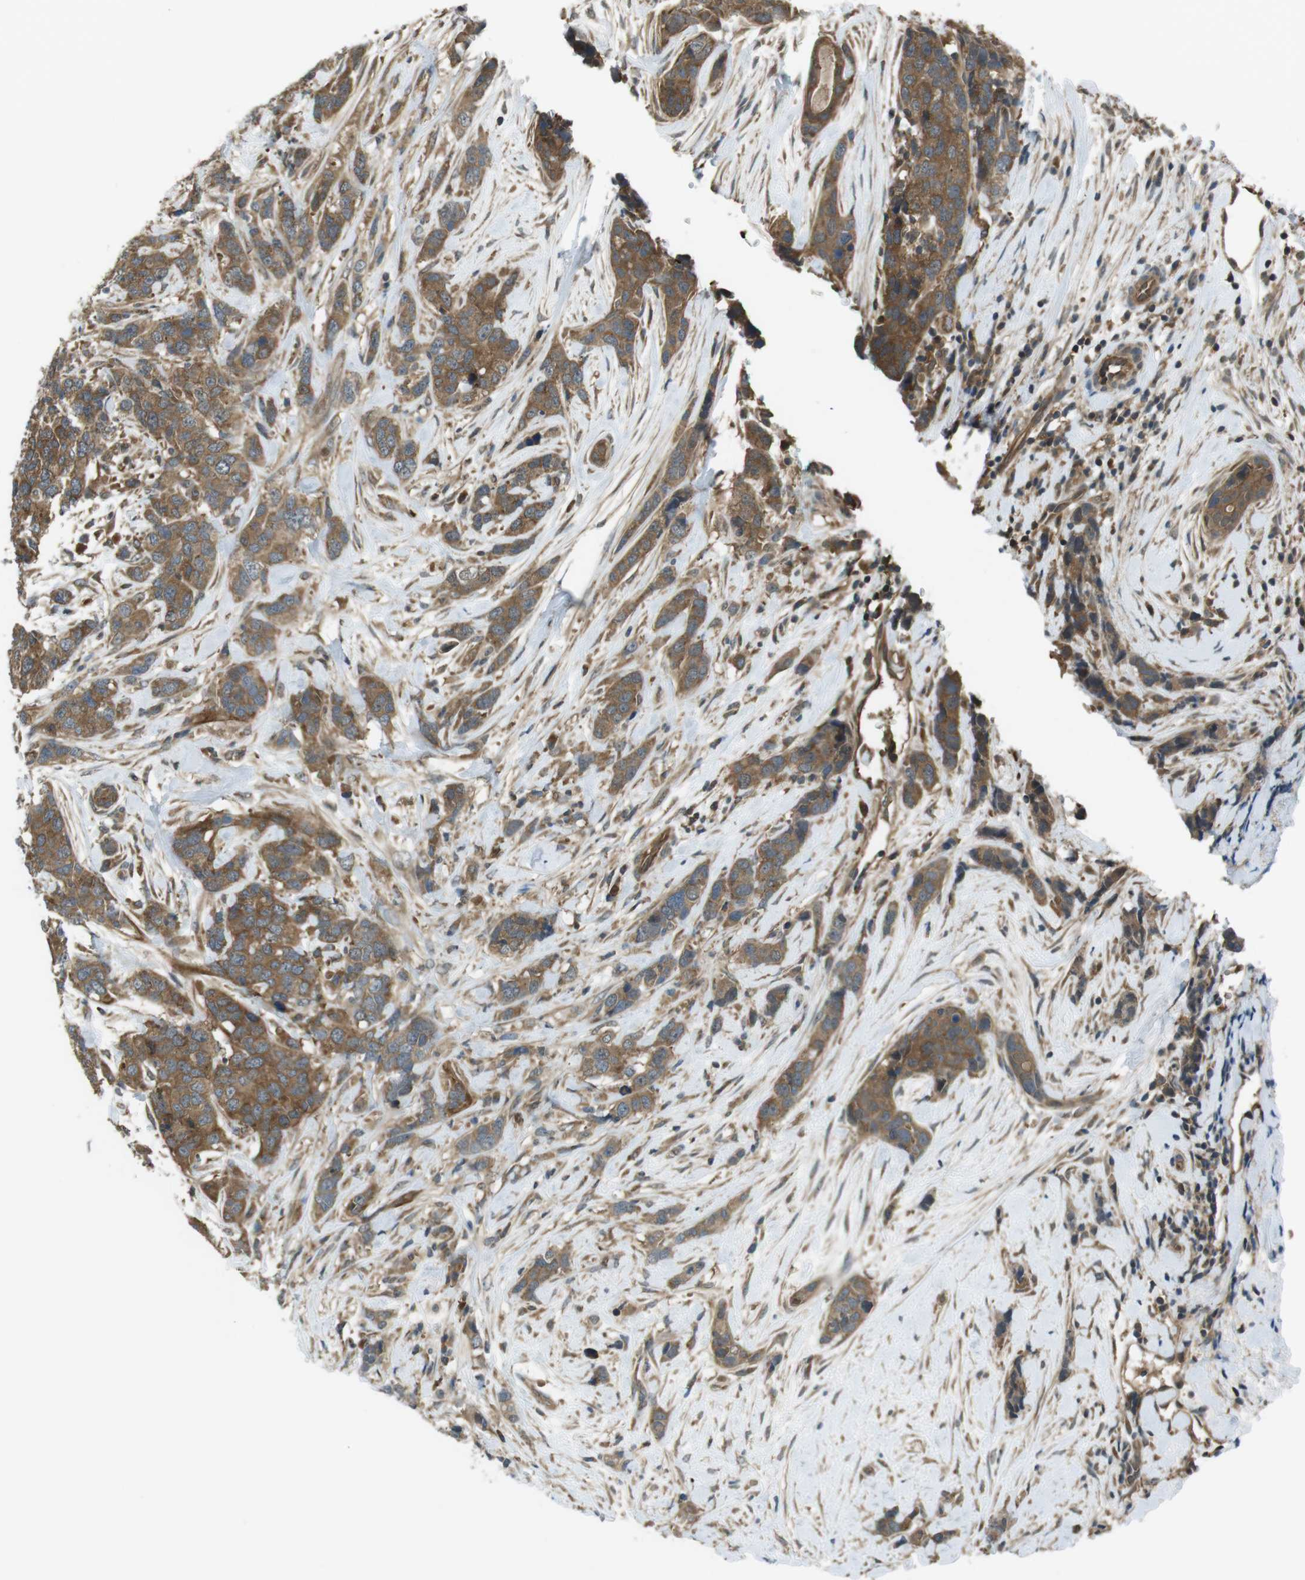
{"staining": {"intensity": "moderate", "quantity": ">75%", "location": "cytoplasmic/membranous"}, "tissue": "breast cancer", "cell_type": "Tumor cells", "image_type": "cancer", "snomed": [{"axis": "morphology", "description": "Lobular carcinoma"}, {"axis": "topography", "description": "Breast"}], "caption": "Immunohistochemical staining of human lobular carcinoma (breast) demonstrates medium levels of moderate cytoplasmic/membranous staining in approximately >75% of tumor cells.", "gene": "LRRC3B", "patient": {"sex": "female", "age": 59}}